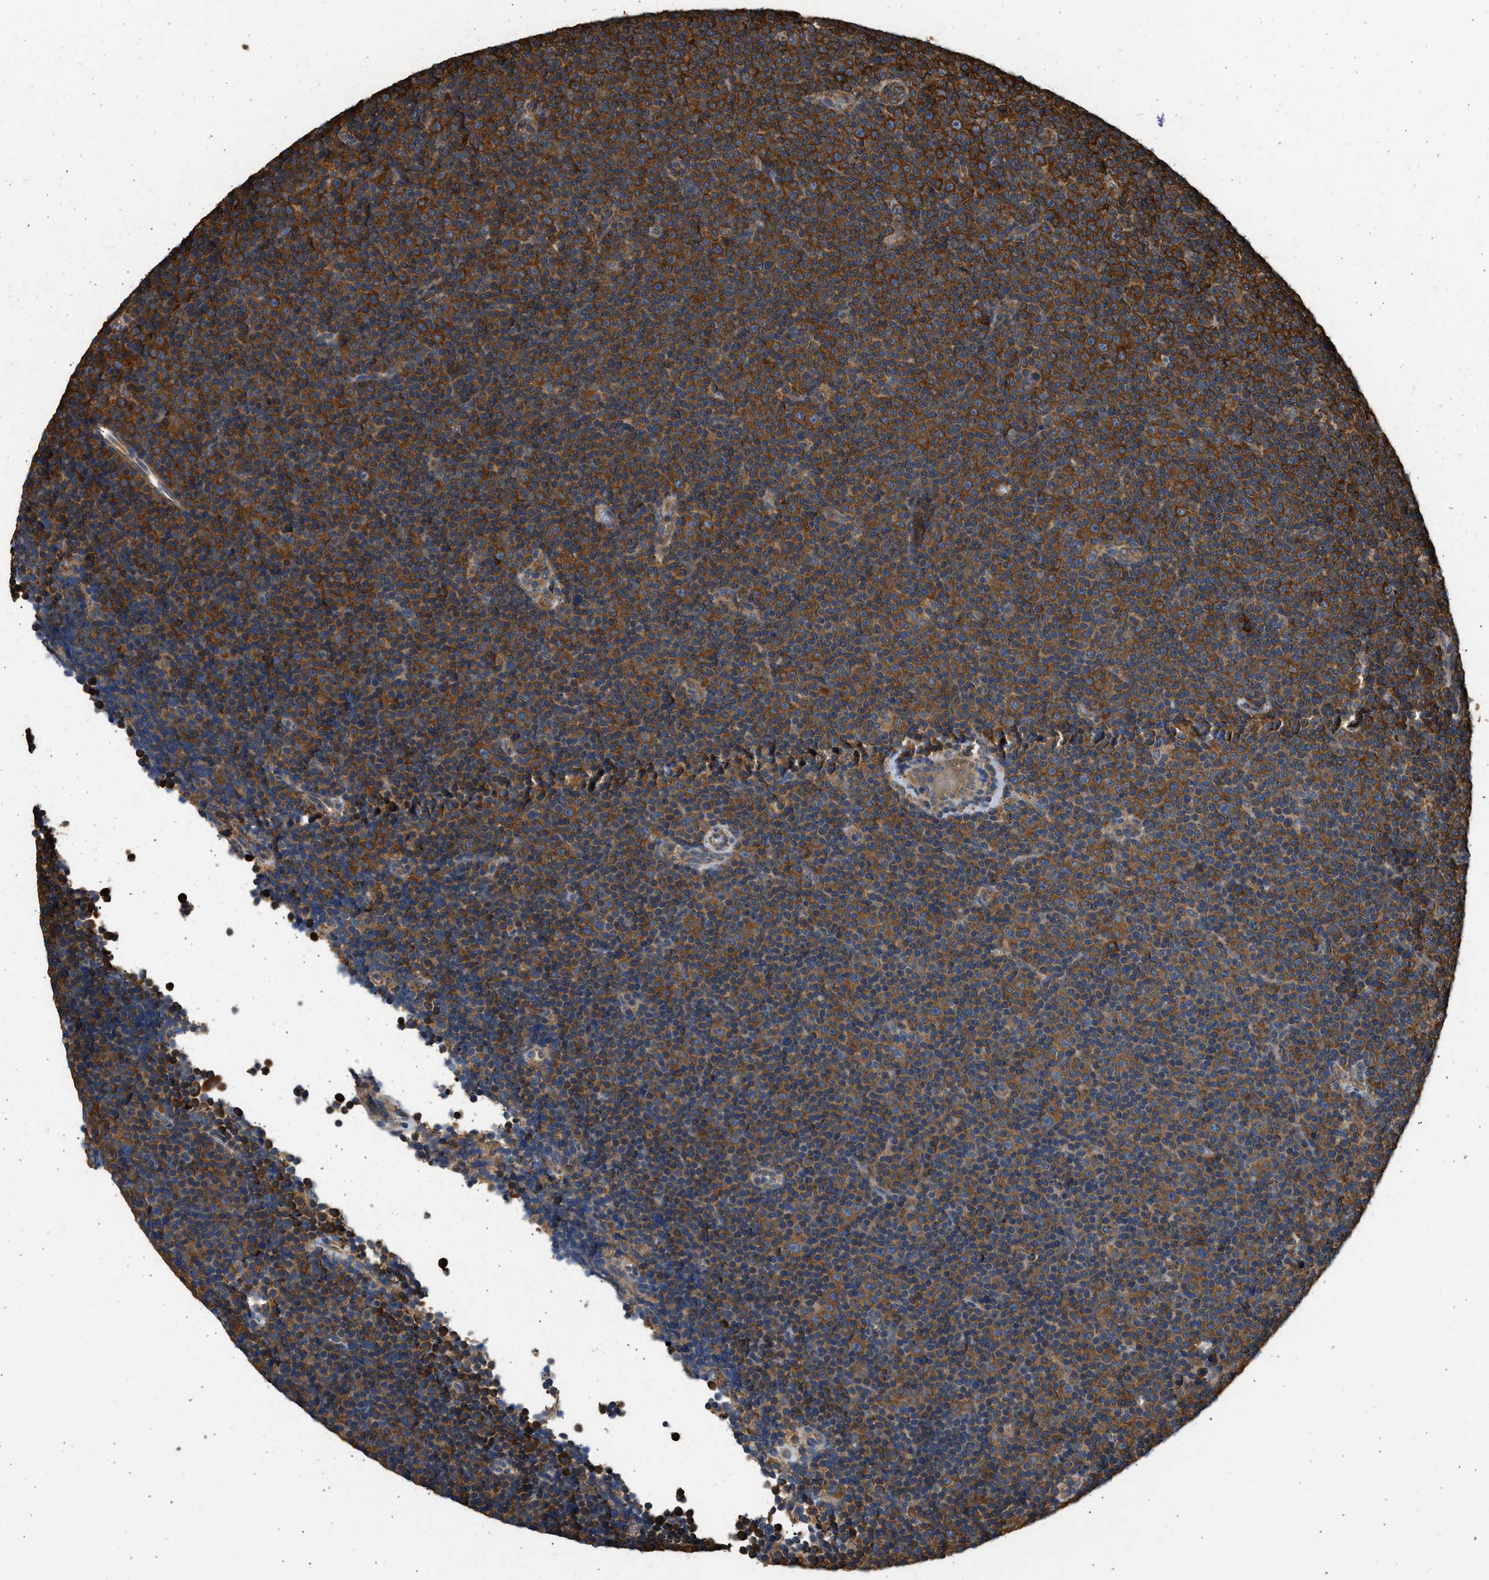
{"staining": {"intensity": "strong", "quantity": ">75%", "location": "cytoplasmic/membranous"}, "tissue": "lymphoma", "cell_type": "Tumor cells", "image_type": "cancer", "snomed": [{"axis": "morphology", "description": "Malignant lymphoma, non-Hodgkin's type, Low grade"}, {"axis": "topography", "description": "Lymph node"}], "caption": "Human malignant lymphoma, non-Hodgkin's type (low-grade) stained for a protein (brown) reveals strong cytoplasmic/membranous positive expression in approximately >75% of tumor cells.", "gene": "SLC36A4", "patient": {"sex": "female", "age": 67}}